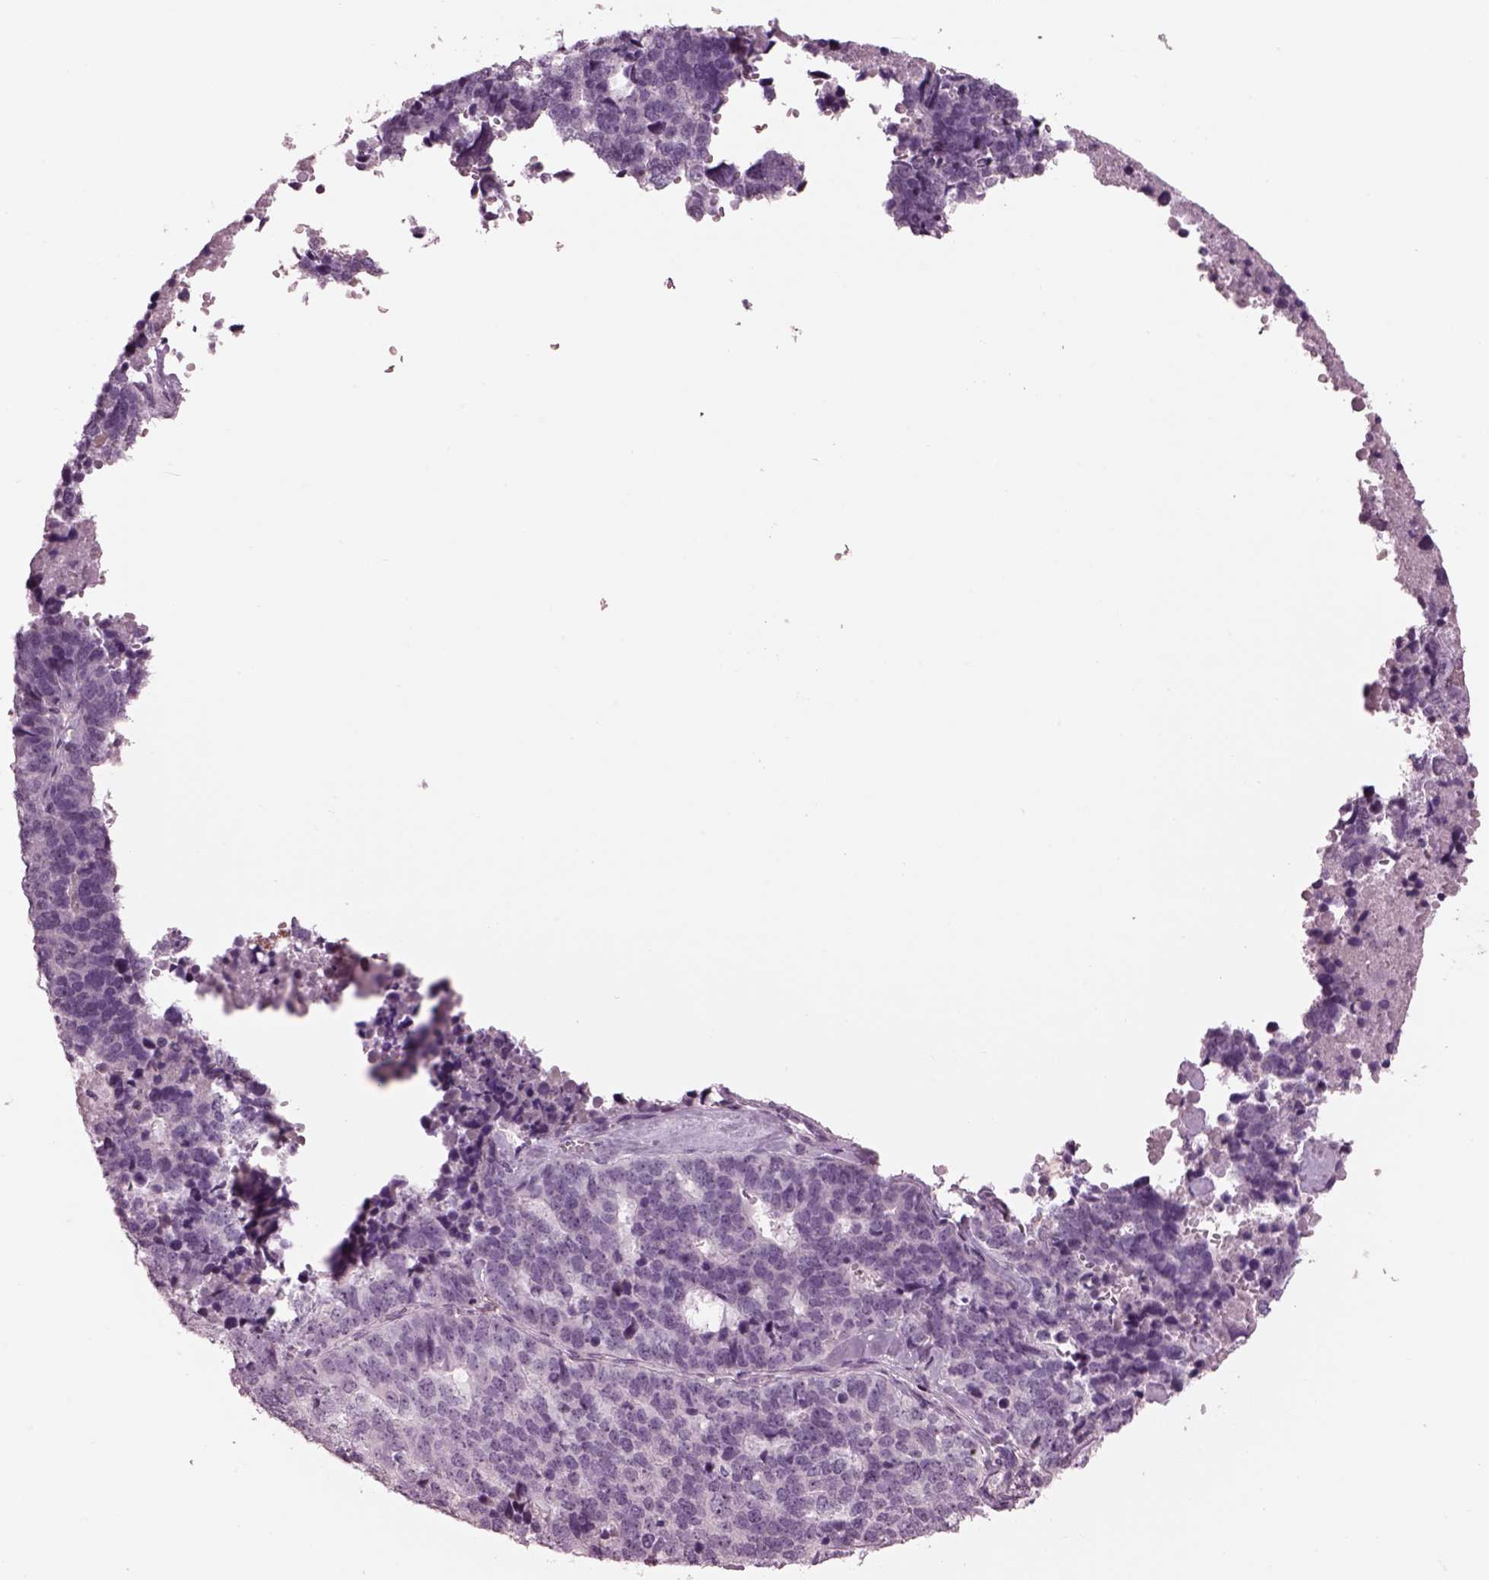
{"staining": {"intensity": "negative", "quantity": "none", "location": "none"}, "tissue": "stomach cancer", "cell_type": "Tumor cells", "image_type": "cancer", "snomed": [{"axis": "morphology", "description": "Adenocarcinoma, NOS"}, {"axis": "topography", "description": "Stomach"}], "caption": "The image exhibits no staining of tumor cells in stomach cancer (adenocarcinoma).", "gene": "CYLC1", "patient": {"sex": "male", "age": 69}}